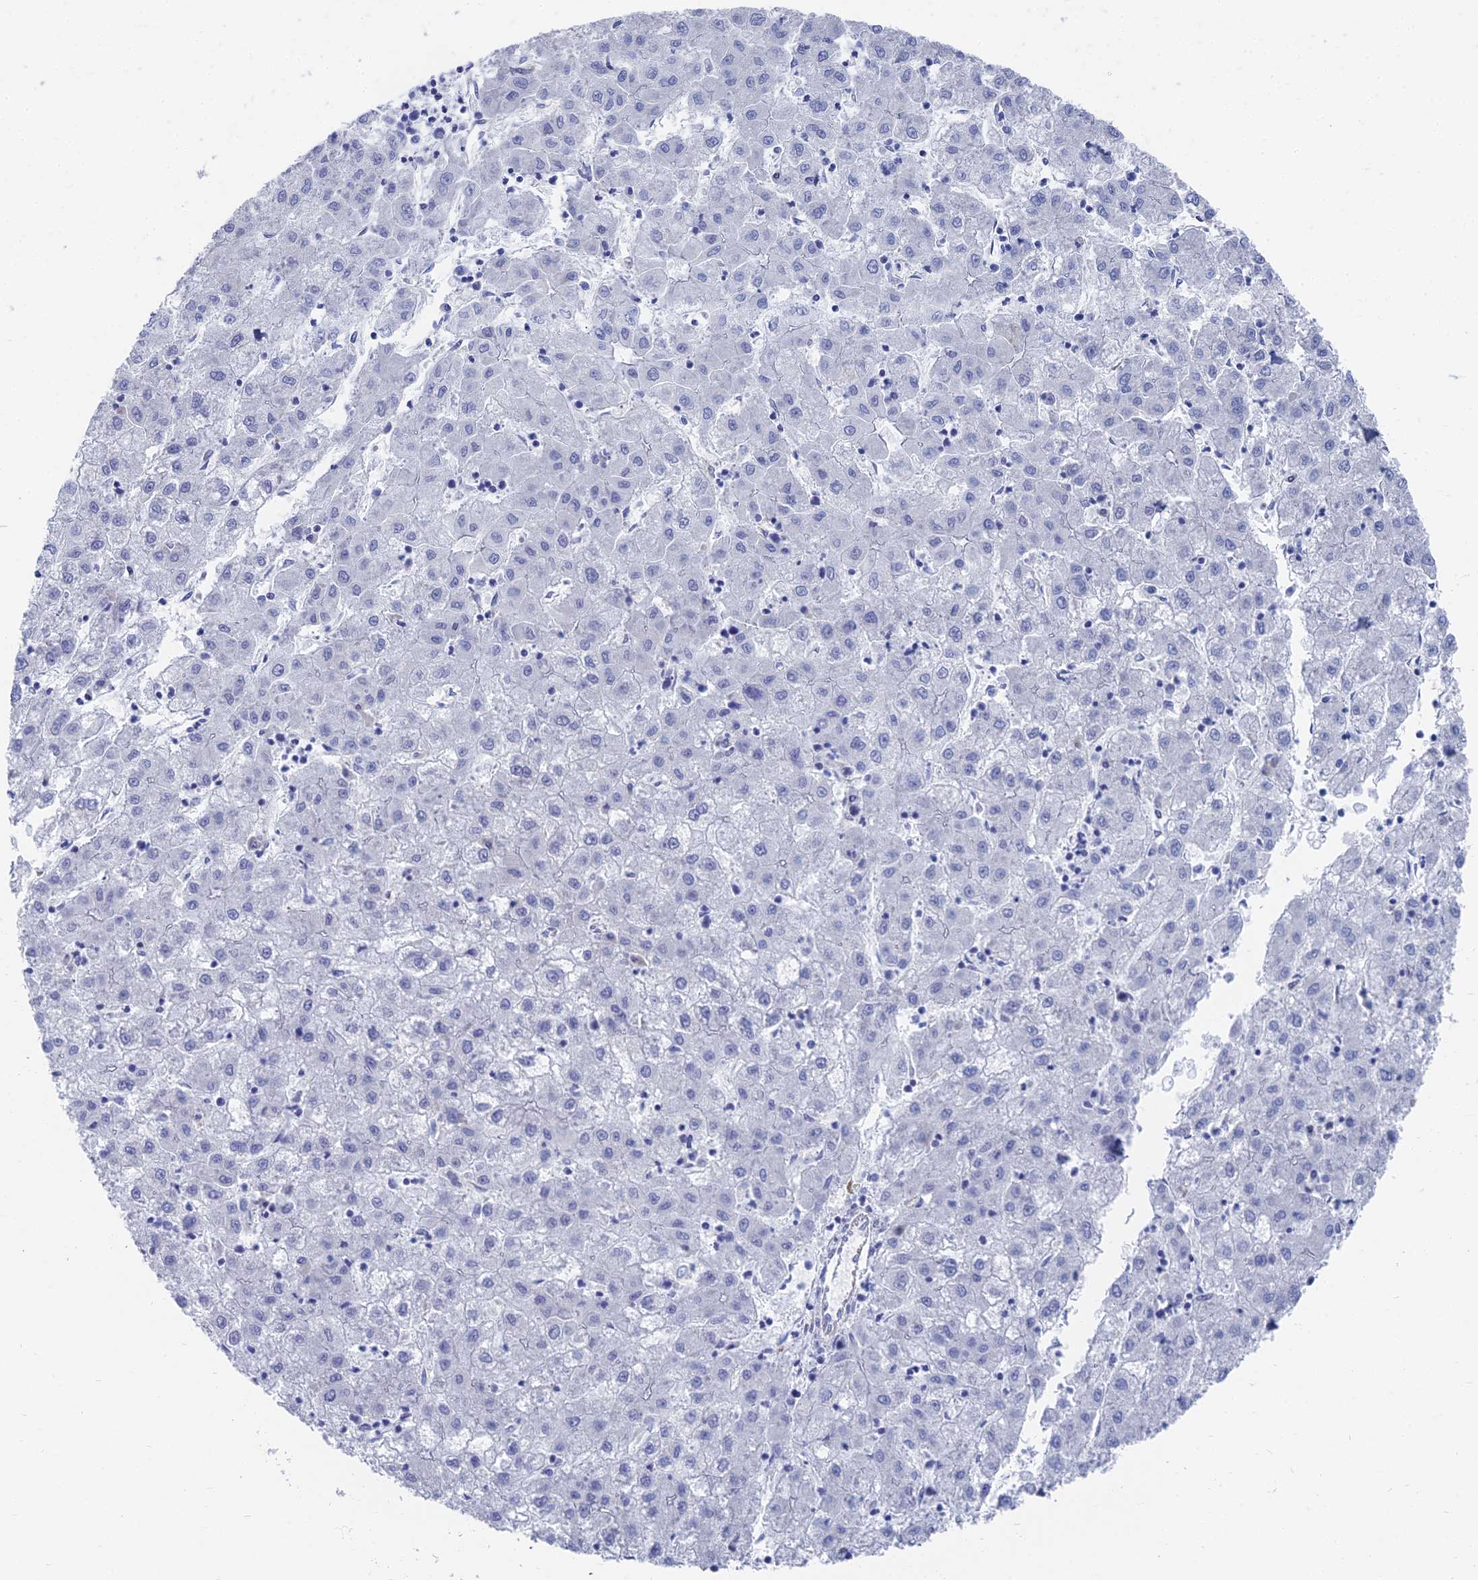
{"staining": {"intensity": "negative", "quantity": "none", "location": "none"}, "tissue": "liver cancer", "cell_type": "Tumor cells", "image_type": "cancer", "snomed": [{"axis": "morphology", "description": "Carcinoma, Hepatocellular, NOS"}, {"axis": "topography", "description": "Liver"}], "caption": "Tumor cells show no significant protein staining in liver cancer (hepatocellular carcinoma). Brightfield microscopy of immunohistochemistry stained with DAB (brown) and hematoxylin (blue), captured at high magnification.", "gene": "TNNT3", "patient": {"sex": "male", "age": 72}}